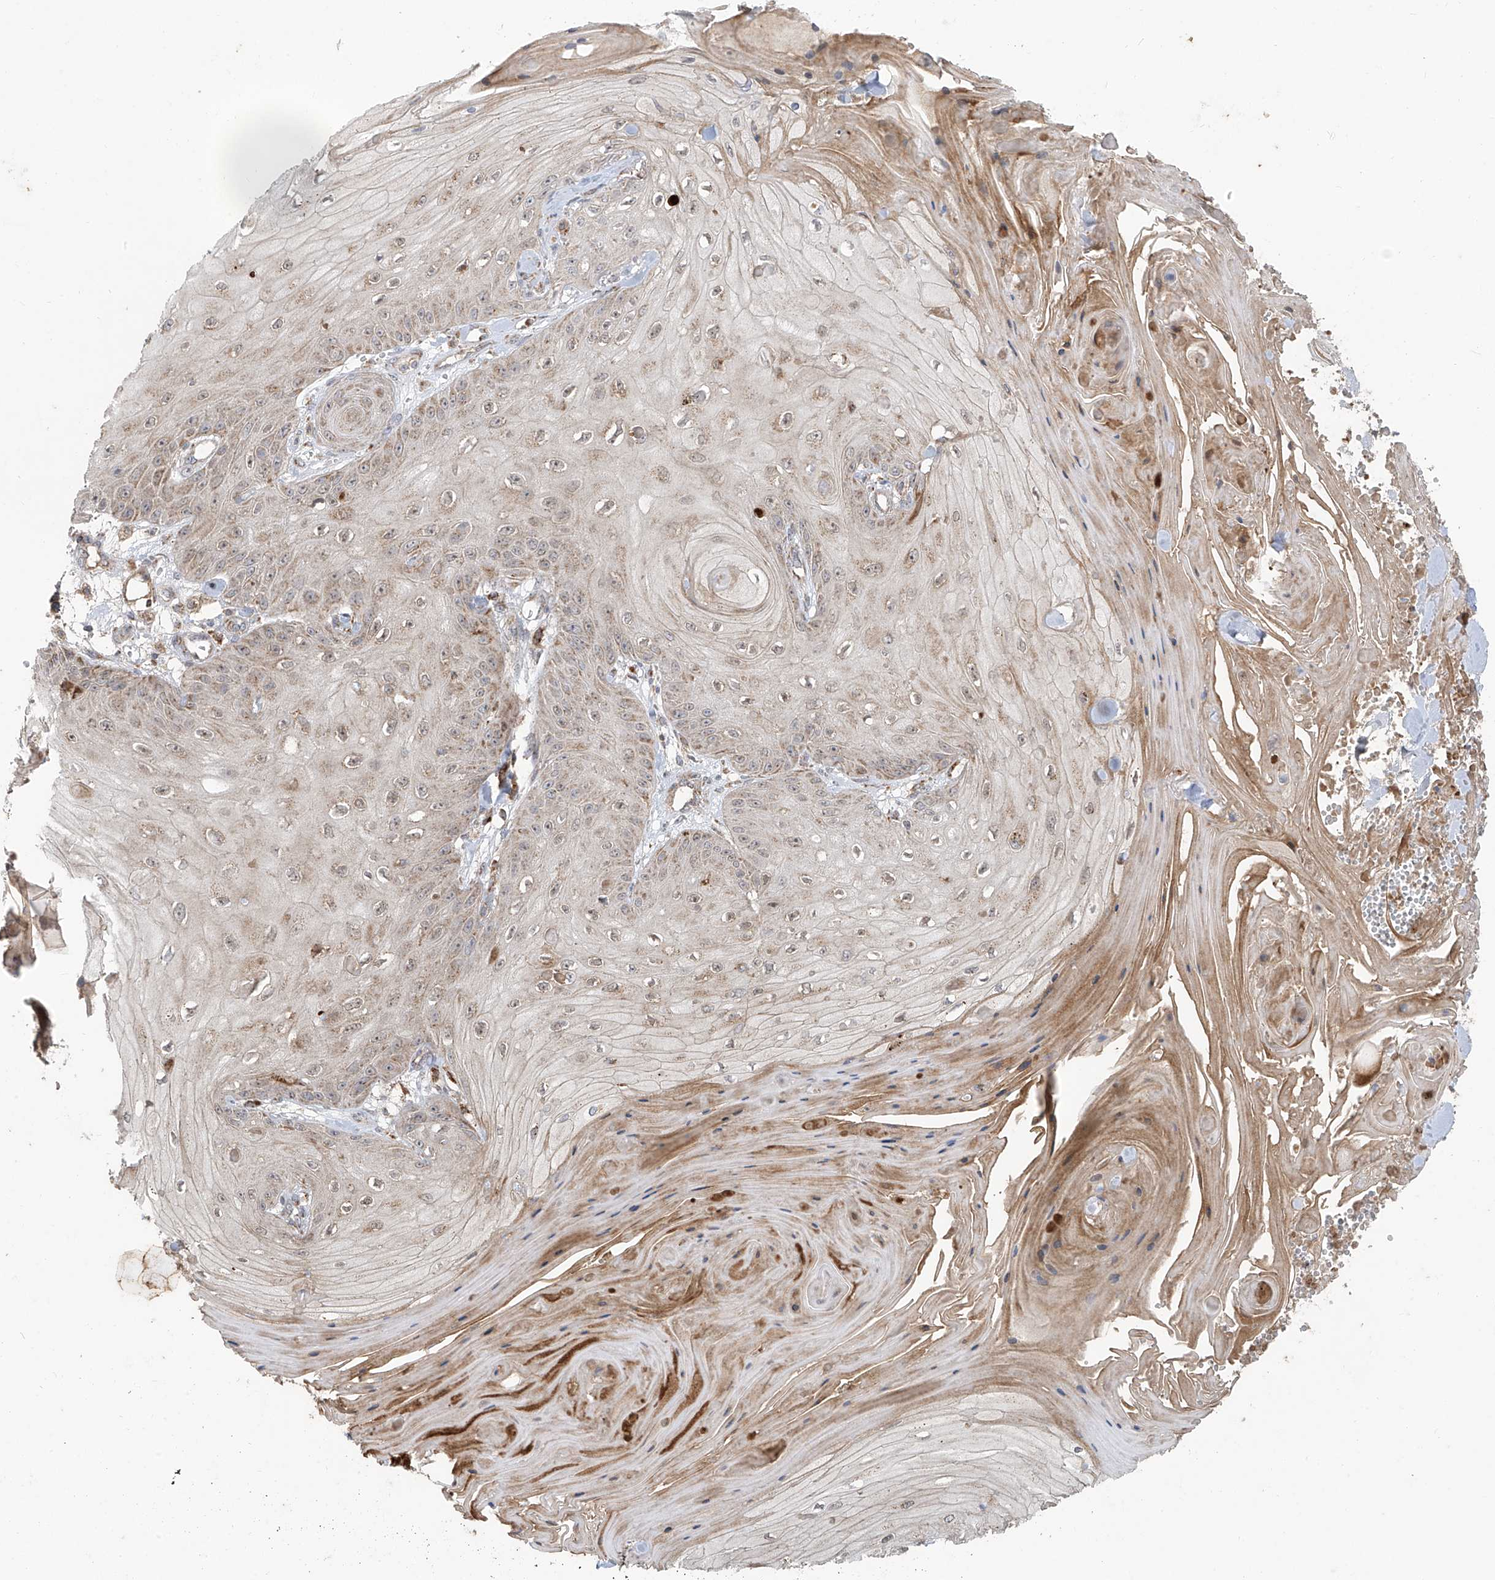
{"staining": {"intensity": "weak", "quantity": "25%-75%", "location": "cytoplasmic/membranous"}, "tissue": "skin cancer", "cell_type": "Tumor cells", "image_type": "cancer", "snomed": [{"axis": "morphology", "description": "Squamous cell carcinoma, NOS"}, {"axis": "topography", "description": "Skin"}], "caption": "Skin squamous cell carcinoma stained with IHC exhibits weak cytoplasmic/membranous staining in approximately 25%-75% of tumor cells.", "gene": "C2orf74", "patient": {"sex": "male", "age": 74}}